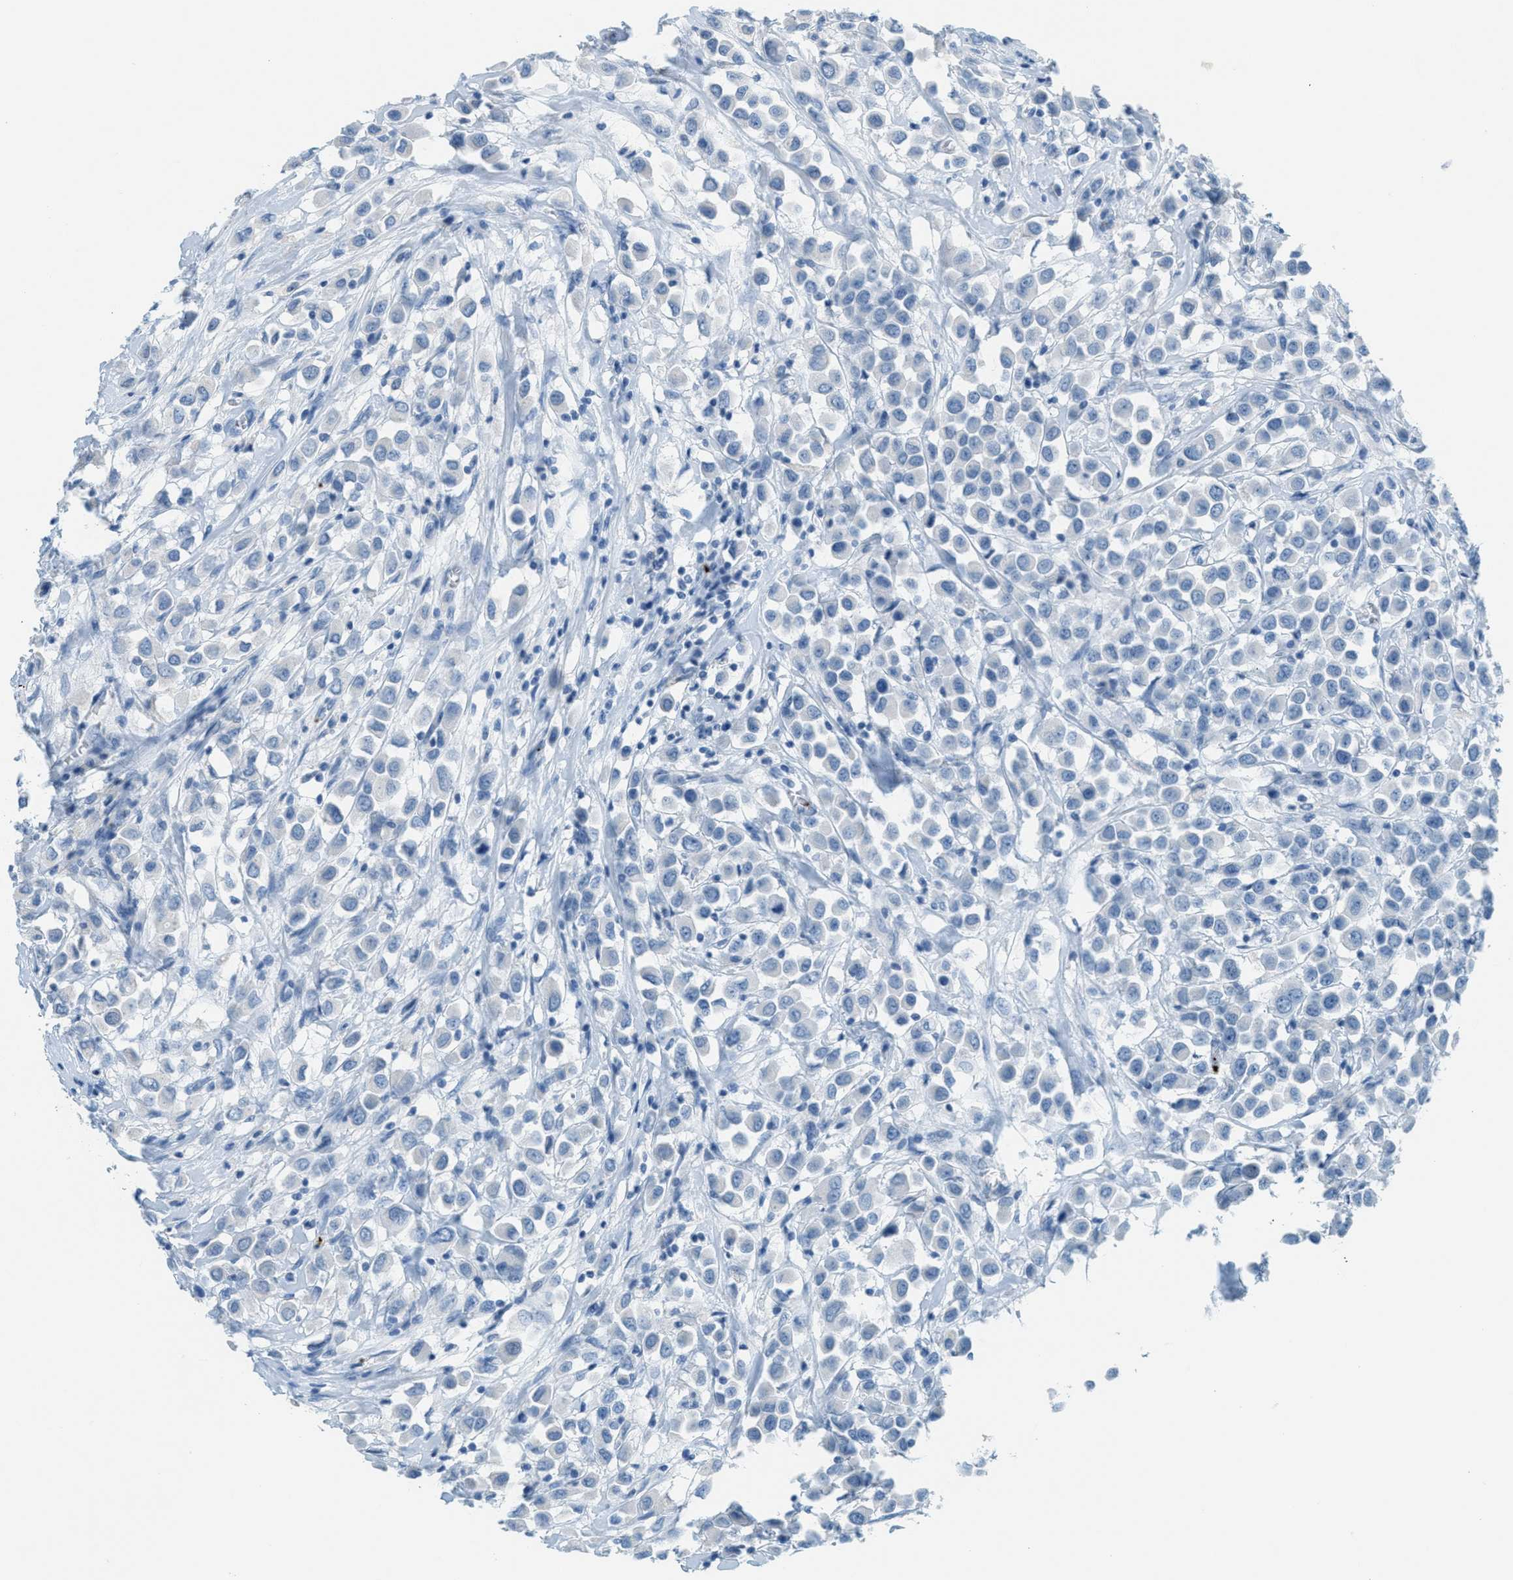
{"staining": {"intensity": "negative", "quantity": "none", "location": "none"}, "tissue": "breast cancer", "cell_type": "Tumor cells", "image_type": "cancer", "snomed": [{"axis": "morphology", "description": "Duct carcinoma"}, {"axis": "topography", "description": "Breast"}], "caption": "This is an immunohistochemistry image of breast cancer. There is no staining in tumor cells.", "gene": "PPBP", "patient": {"sex": "female", "age": 61}}